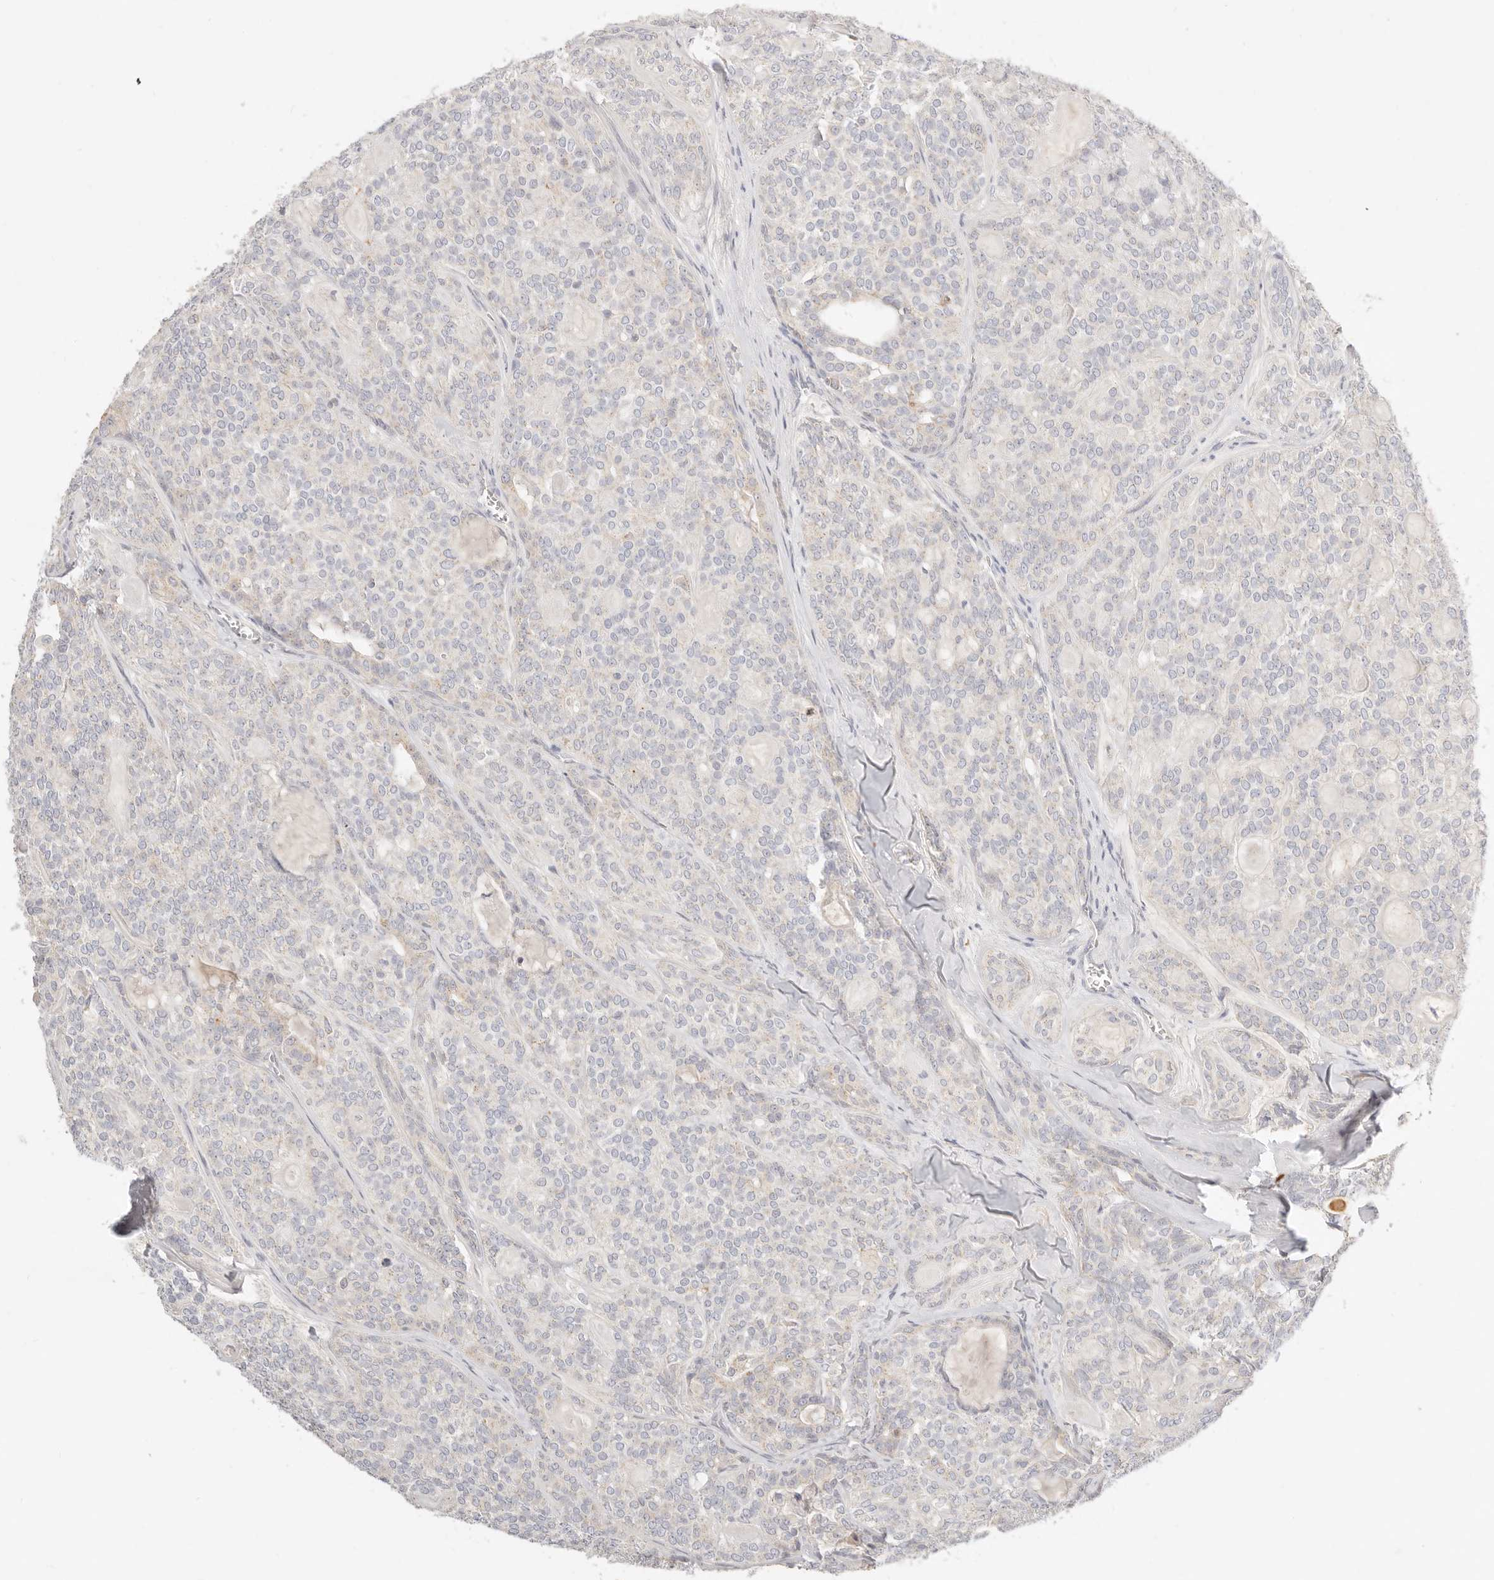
{"staining": {"intensity": "negative", "quantity": "none", "location": "none"}, "tissue": "head and neck cancer", "cell_type": "Tumor cells", "image_type": "cancer", "snomed": [{"axis": "morphology", "description": "Adenocarcinoma, NOS"}, {"axis": "topography", "description": "Head-Neck"}], "caption": "DAB immunohistochemical staining of head and neck cancer (adenocarcinoma) demonstrates no significant positivity in tumor cells.", "gene": "ACOX1", "patient": {"sex": "male", "age": 66}}